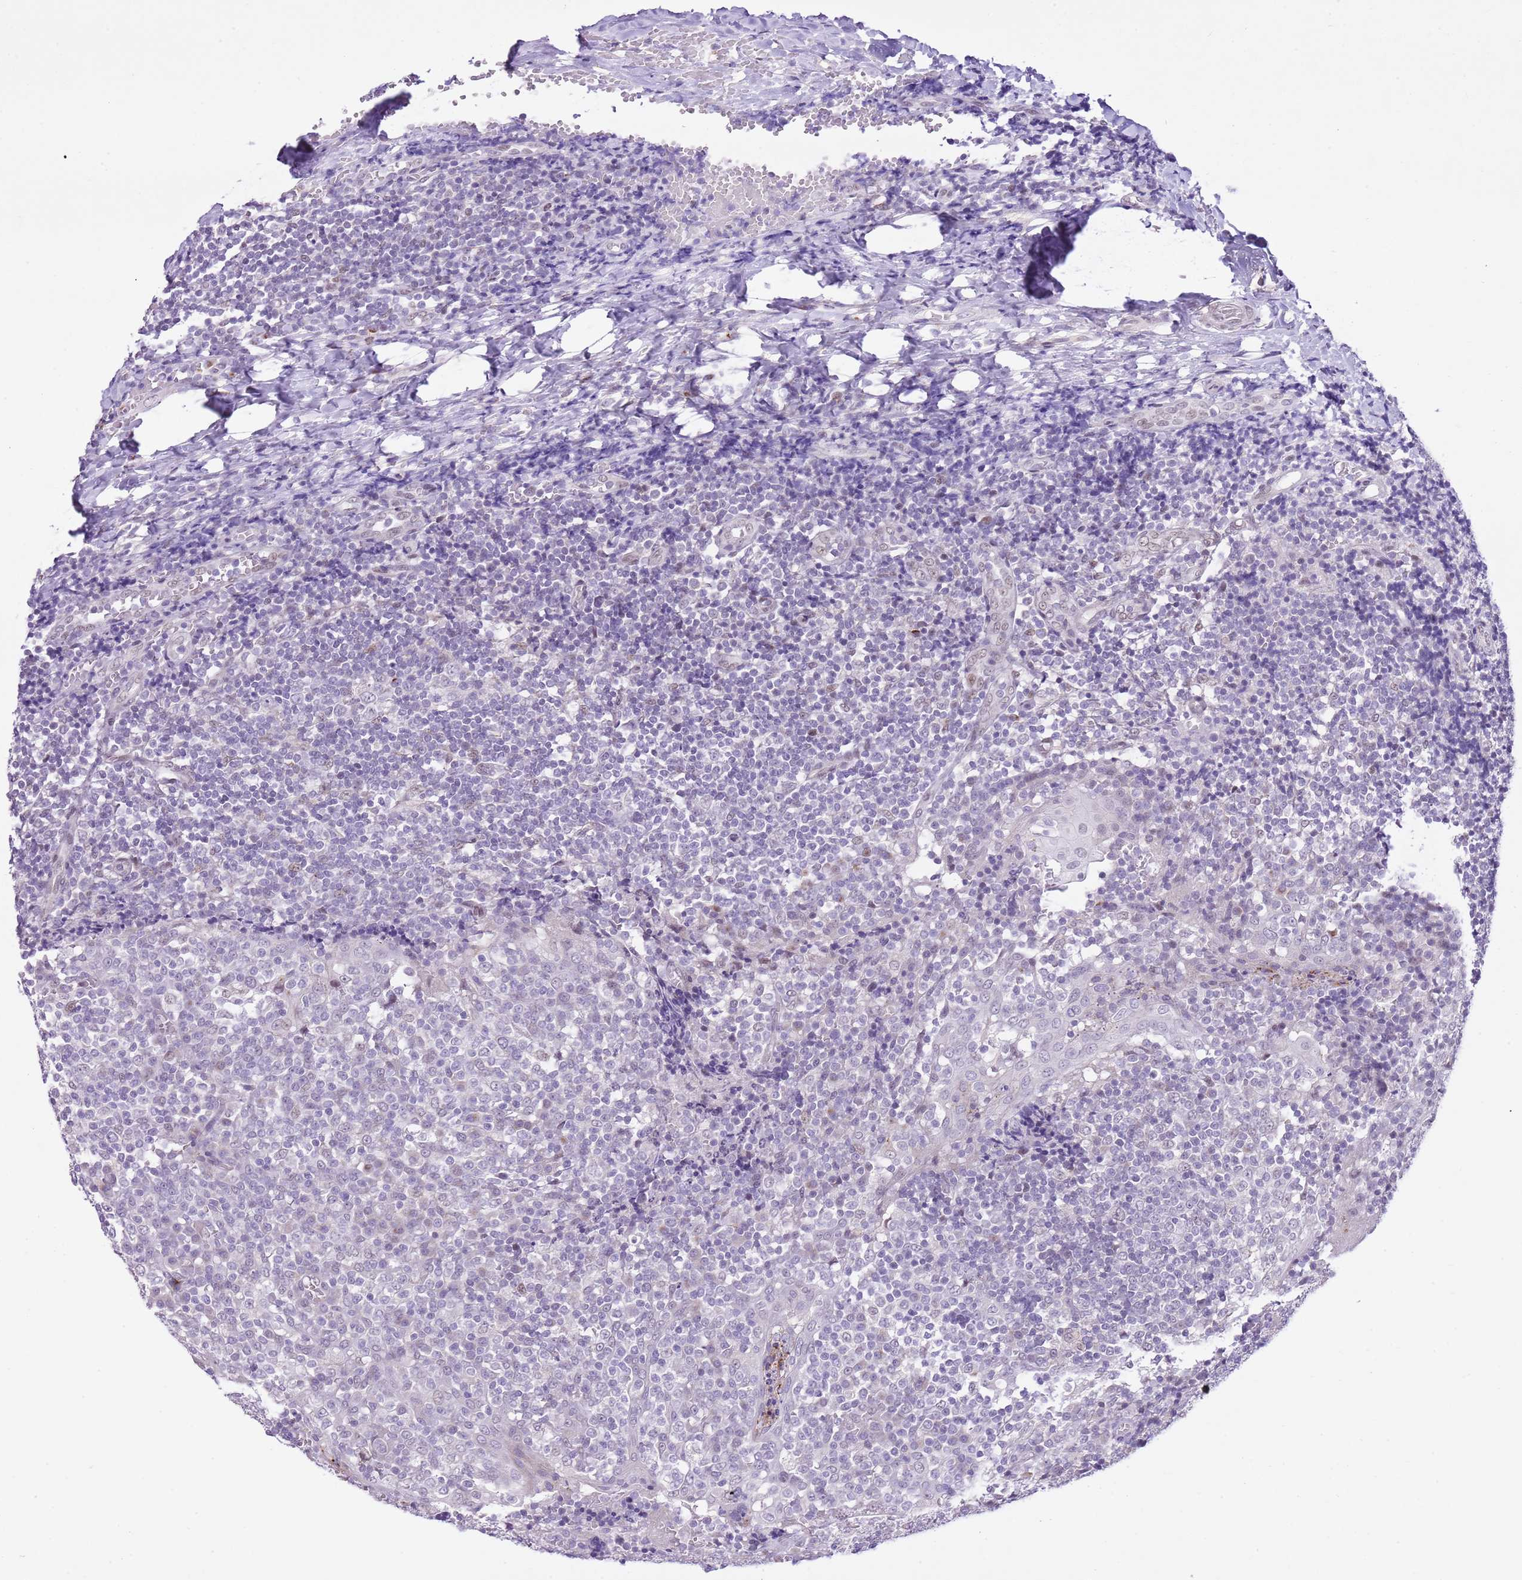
{"staining": {"intensity": "moderate", "quantity": "<25%", "location": "nuclear"}, "tissue": "tonsil", "cell_type": "Germinal center cells", "image_type": "normal", "snomed": [{"axis": "morphology", "description": "Normal tissue, NOS"}, {"axis": "topography", "description": "Tonsil"}], "caption": "Tonsil stained with IHC displays moderate nuclear positivity in approximately <25% of germinal center cells. (Stains: DAB (3,3'-diaminobenzidine) in brown, nuclei in blue, Microscopy: brightfield microscopy at high magnification).", "gene": "NACC2", "patient": {"sex": "female", "age": 19}}